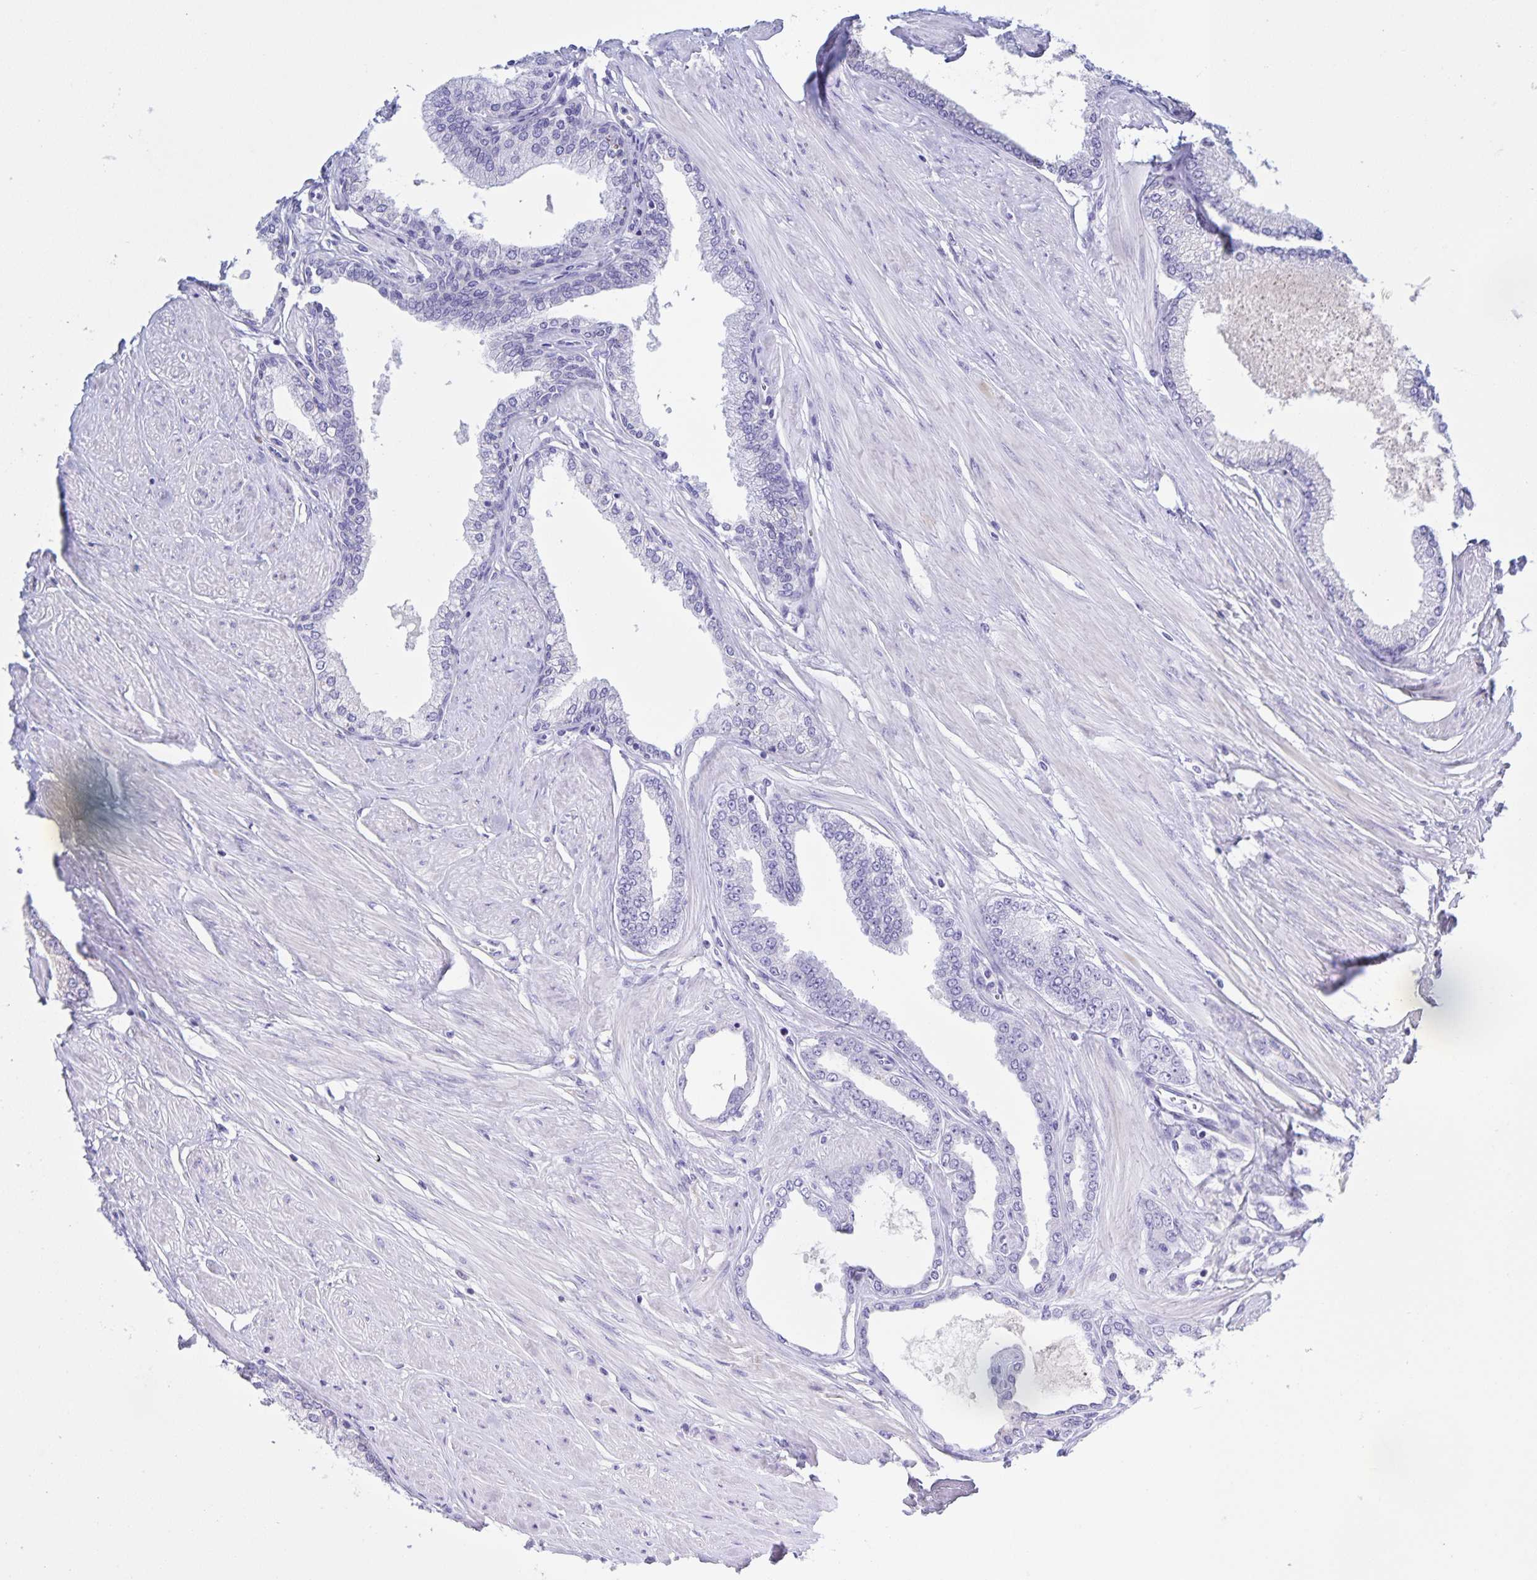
{"staining": {"intensity": "negative", "quantity": "none", "location": "none"}, "tissue": "prostate cancer", "cell_type": "Tumor cells", "image_type": "cancer", "snomed": [{"axis": "morphology", "description": "Adenocarcinoma, Low grade"}, {"axis": "topography", "description": "Prostate"}], "caption": "IHC histopathology image of human prostate cancer (adenocarcinoma (low-grade)) stained for a protein (brown), which exhibits no positivity in tumor cells. (Brightfield microscopy of DAB IHC at high magnification).", "gene": "CATSPER4", "patient": {"sex": "male", "age": 55}}